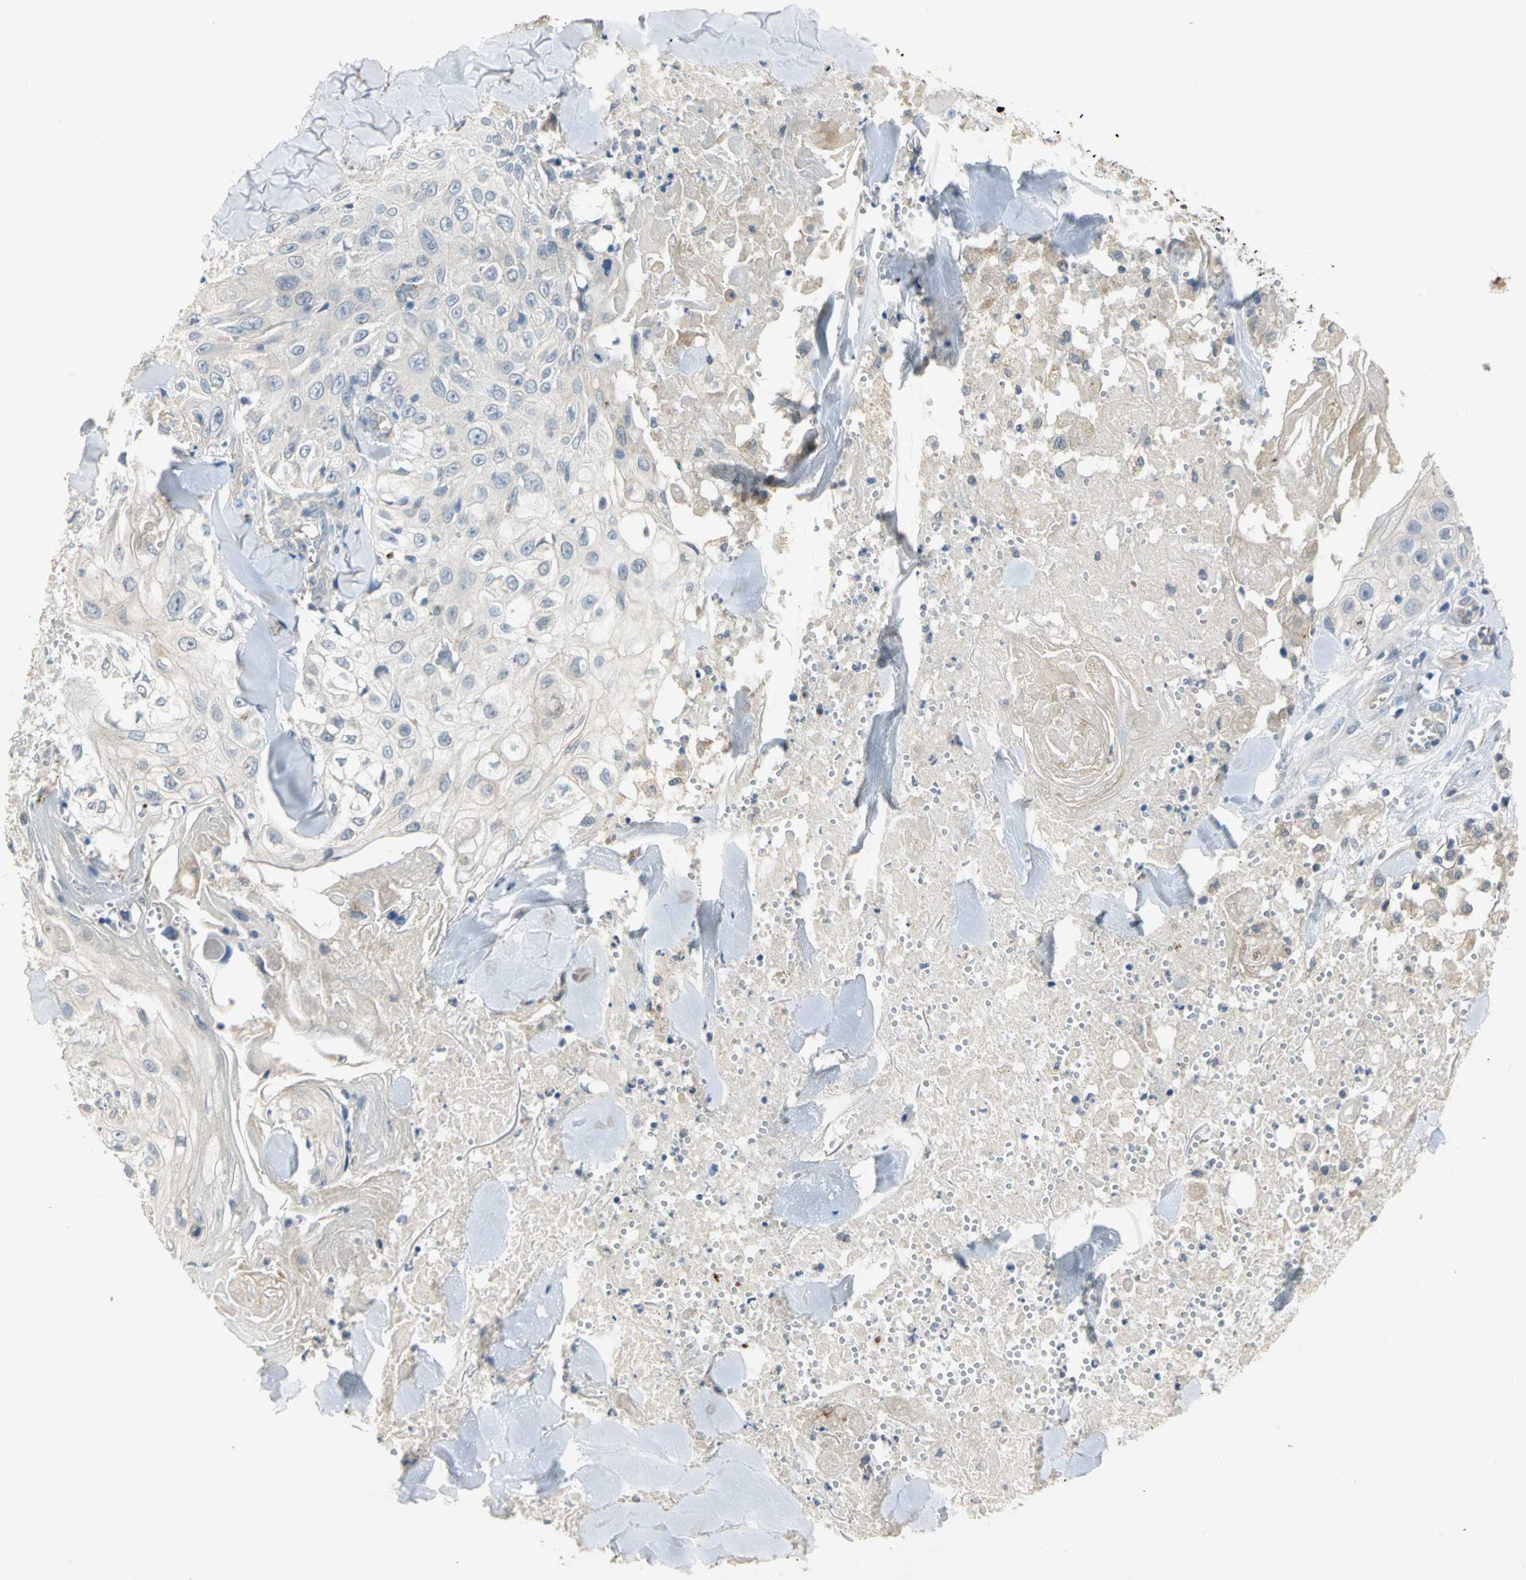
{"staining": {"intensity": "negative", "quantity": "none", "location": "none"}, "tissue": "skin cancer", "cell_type": "Tumor cells", "image_type": "cancer", "snomed": [{"axis": "morphology", "description": "Squamous cell carcinoma, NOS"}, {"axis": "topography", "description": "Skin"}], "caption": "Photomicrograph shows no significant protein expression in tumor cells of squamous cell carcinoma (skin).", "gene": "IL17RB", "patient": {"sex": "male", "age": 86}}